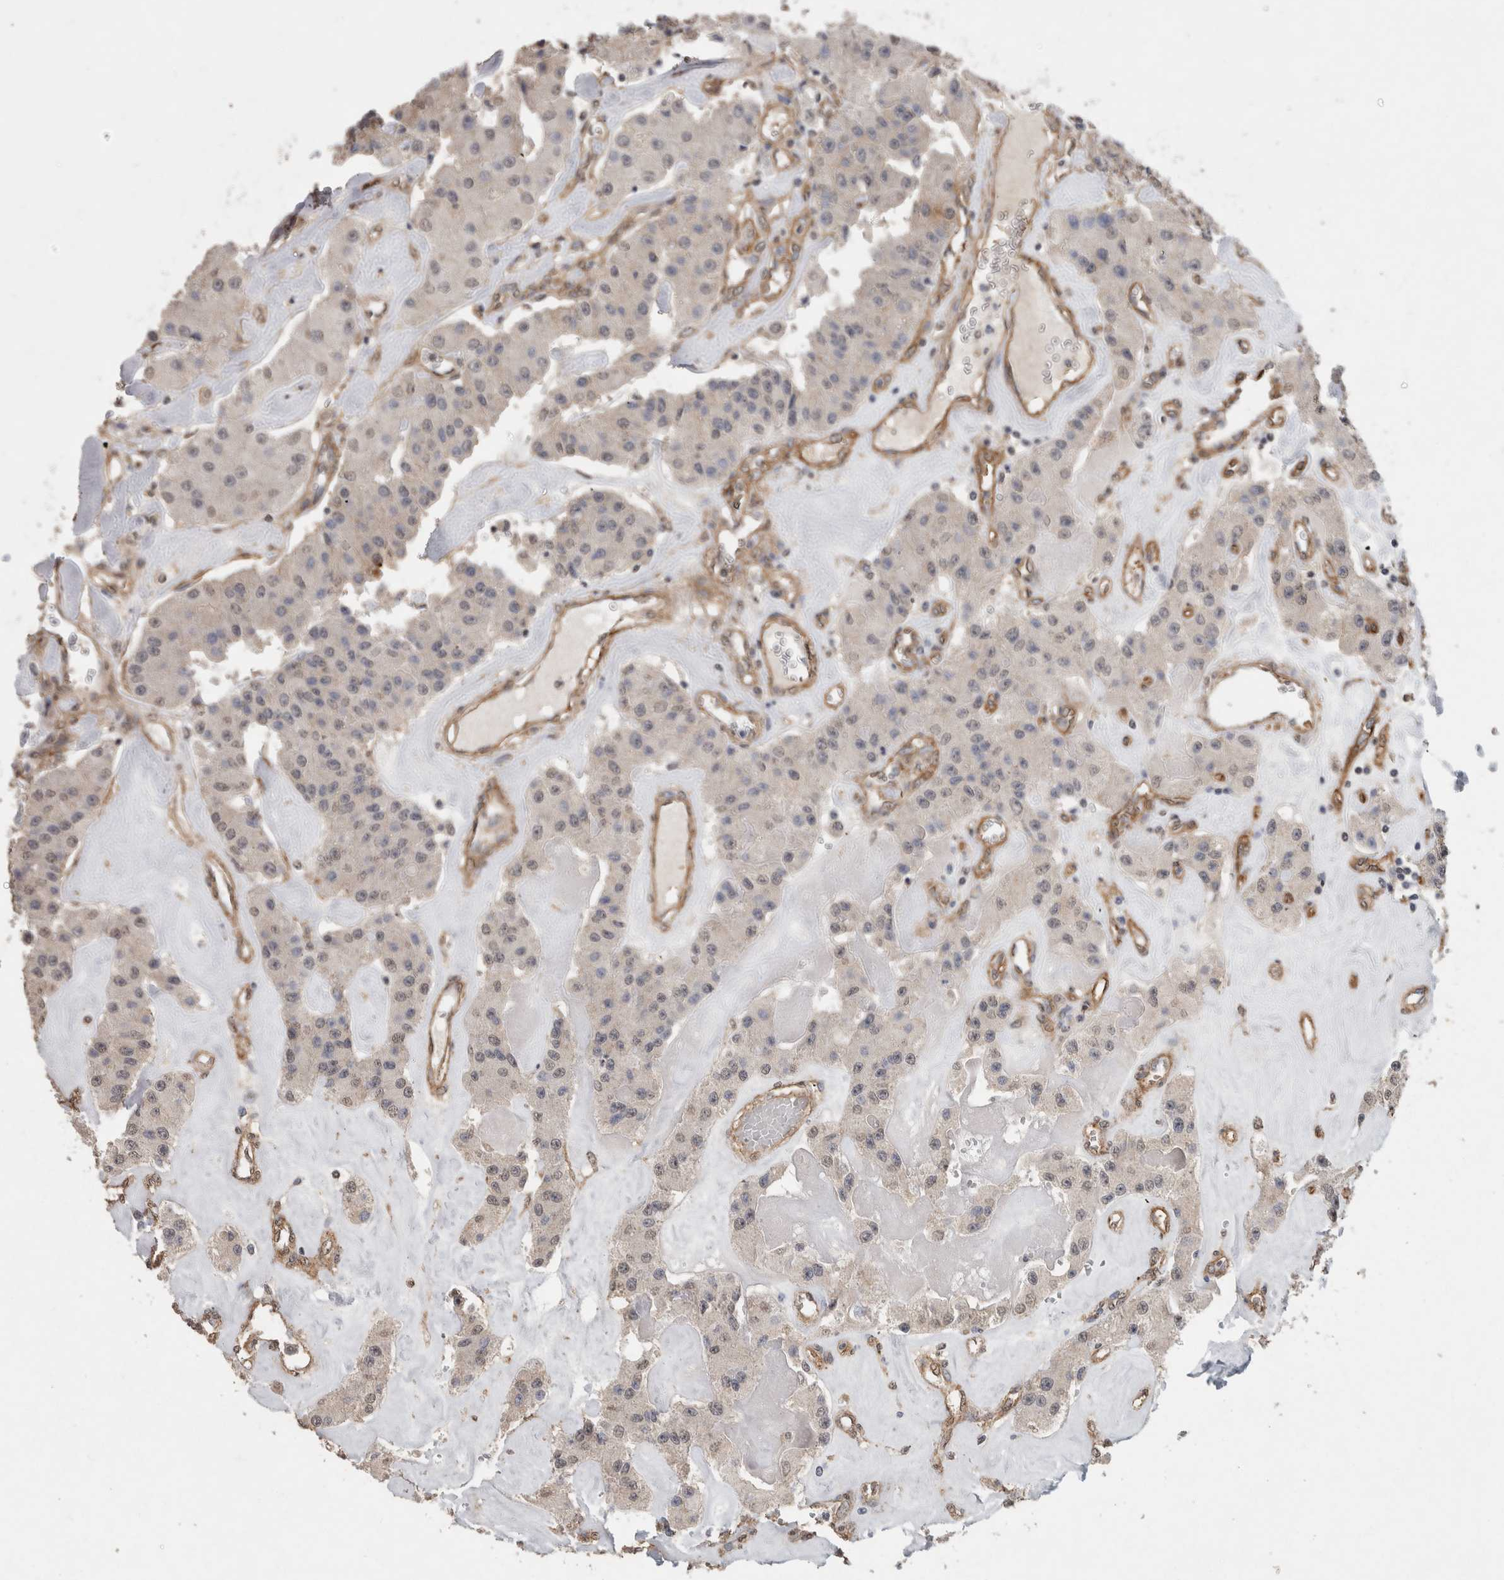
{"staining": {"intensity": "negative", "quantity": "none", "location": "none"}, "tissue": "carcinoid", "cell_type": "Tumor cells", "image_type": "cancer", "snomed": [{"axis": "morphology", "description": "Carcinoid, malignant, NOS"}, {"axis": "topography", "description": "Pancreas"}], "caption": "Immunohistochemical staining of carcinoid exhibits no significant positivity in tumor cells. Nuclei are stained in blue.", "gene": "RECK", "patient": {"sex": "male", "age": 41}}